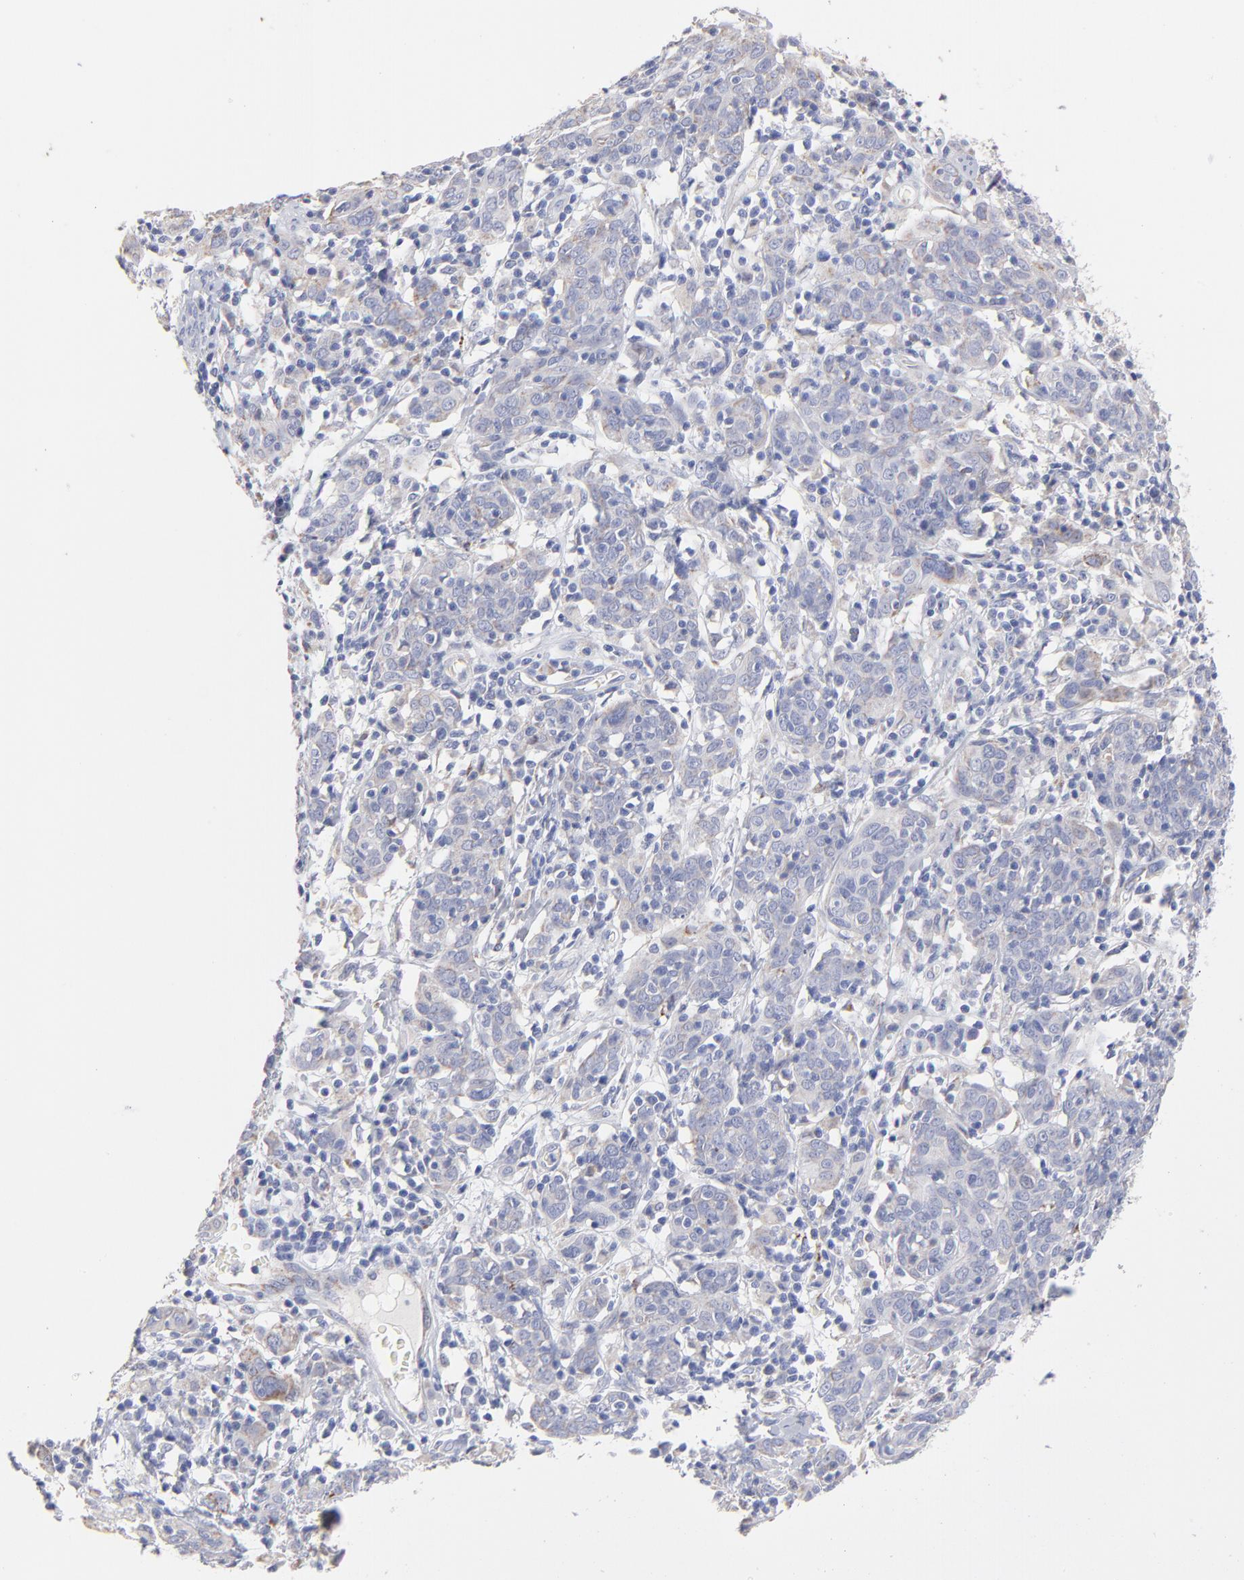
{"staining": {"intensity": "negative", "quantity": "none", "location": "none"}, "tissue": "cervical cancer", "cell_type": "Tumor cells", "image_type": "cancer", "snomed": [{"axis": "morphology", "description": "Normal tissue, NOS"}, {"axis": "morphology", "description": "Squamous cell carcinoma, NOS"}, {"axis": "topography", "description": "Cervix"}], "caption": "Tumor cells show no significant positivity in cervical cancer.", "gene": "TST", "patient": {"sex": "female", "age": 67}}